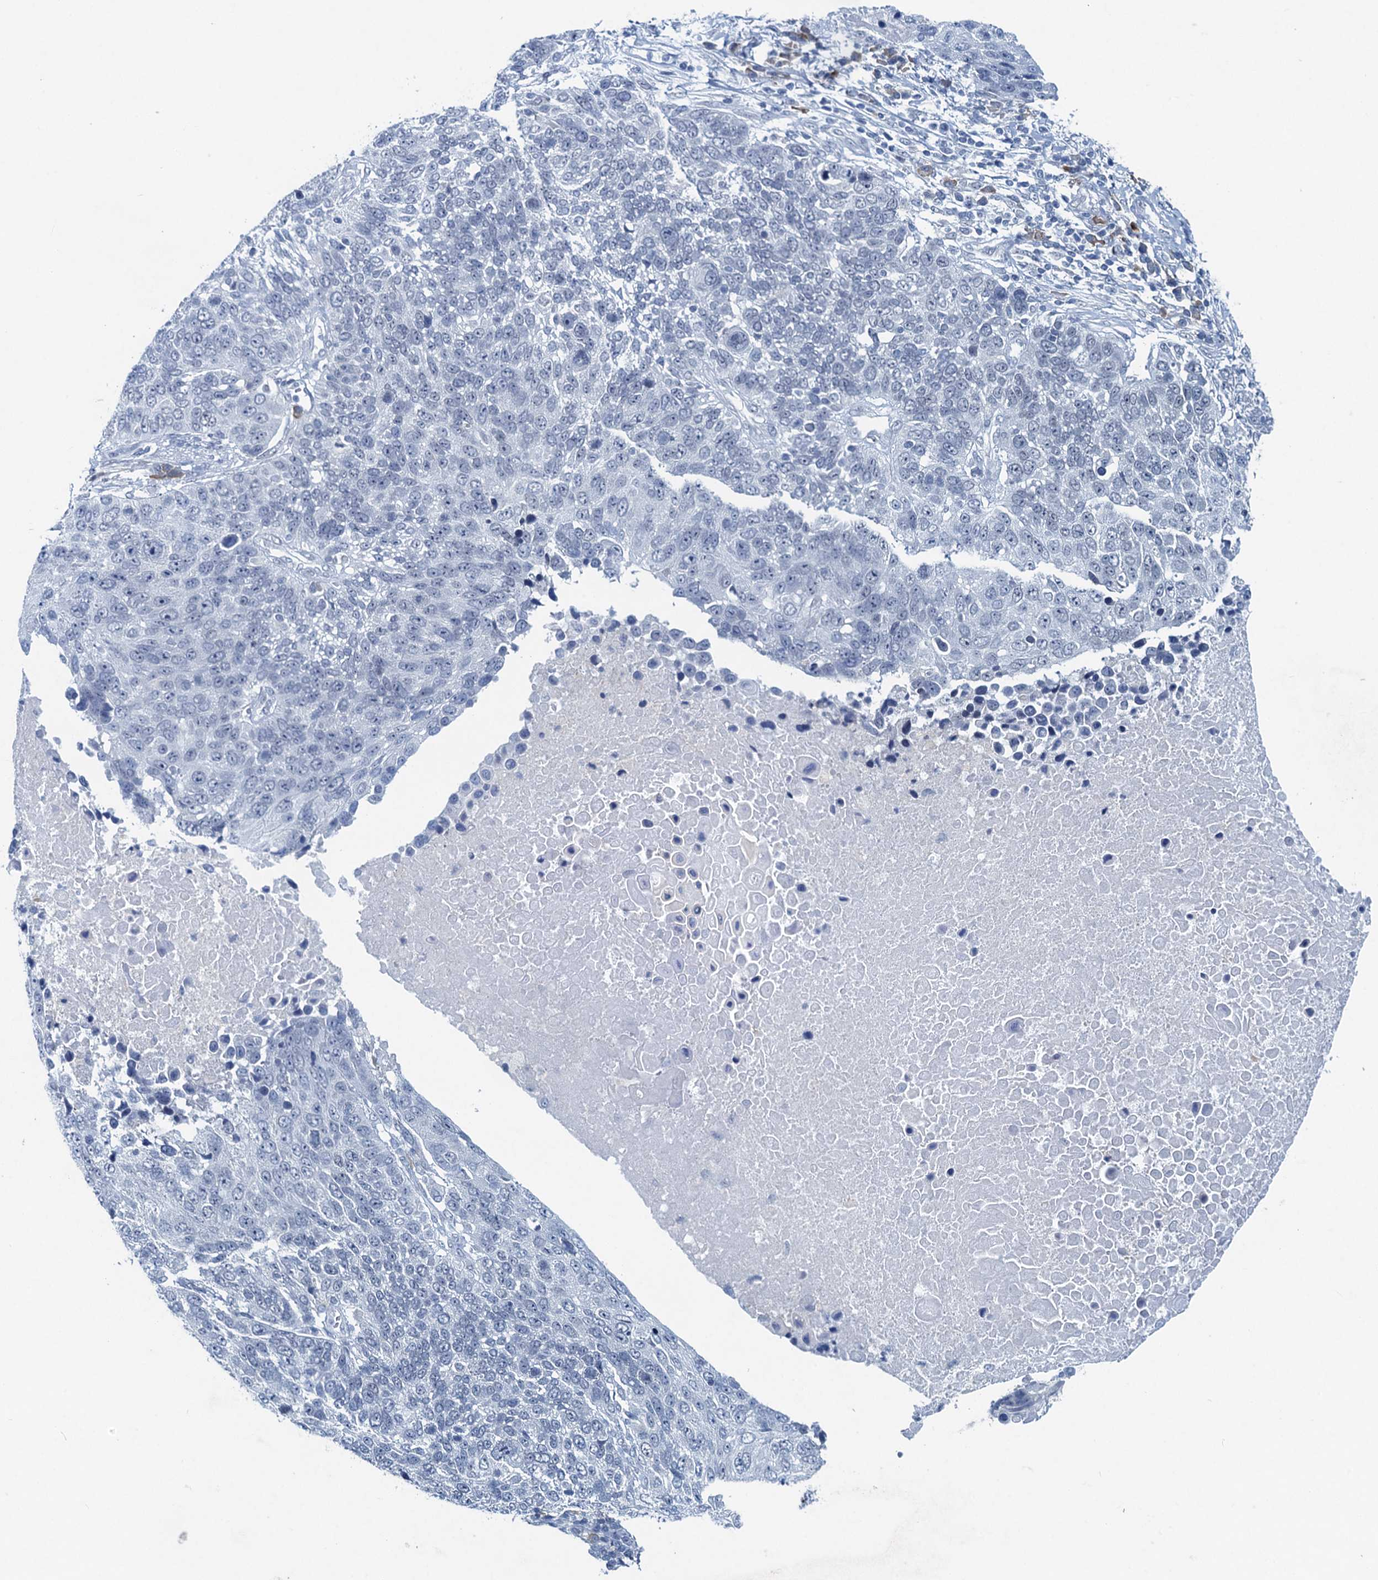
{"staining": {"intensity": "negative", "quantity": "none", "location": "none"}, "tissue": "lung cancer", "cell_type": "Tumor cells", "image_type": "cancer", "snomed": [{"axis": "morphology", "description": "Normal tissue, NOS"}, {"axis": "morphology", "description": "Squamous cell carcinoma, NOS"}, {"axis": "topography", "description": "Lymph node"}, {"axis": "topography", "description": "Lung"}], "caption": "Immunohistochemistry (IHC) of lung cancer shows no staining in tumor cells. The staining was performed using DAB (3,3'-diaminobenzidine) to visualize the protein expression in brown, while the nuclei were stained in blue with hematoxylin (Magnification: 20x).", "gene": "HAPSTR1", "patient": {"sex": "male", "age": 66}}